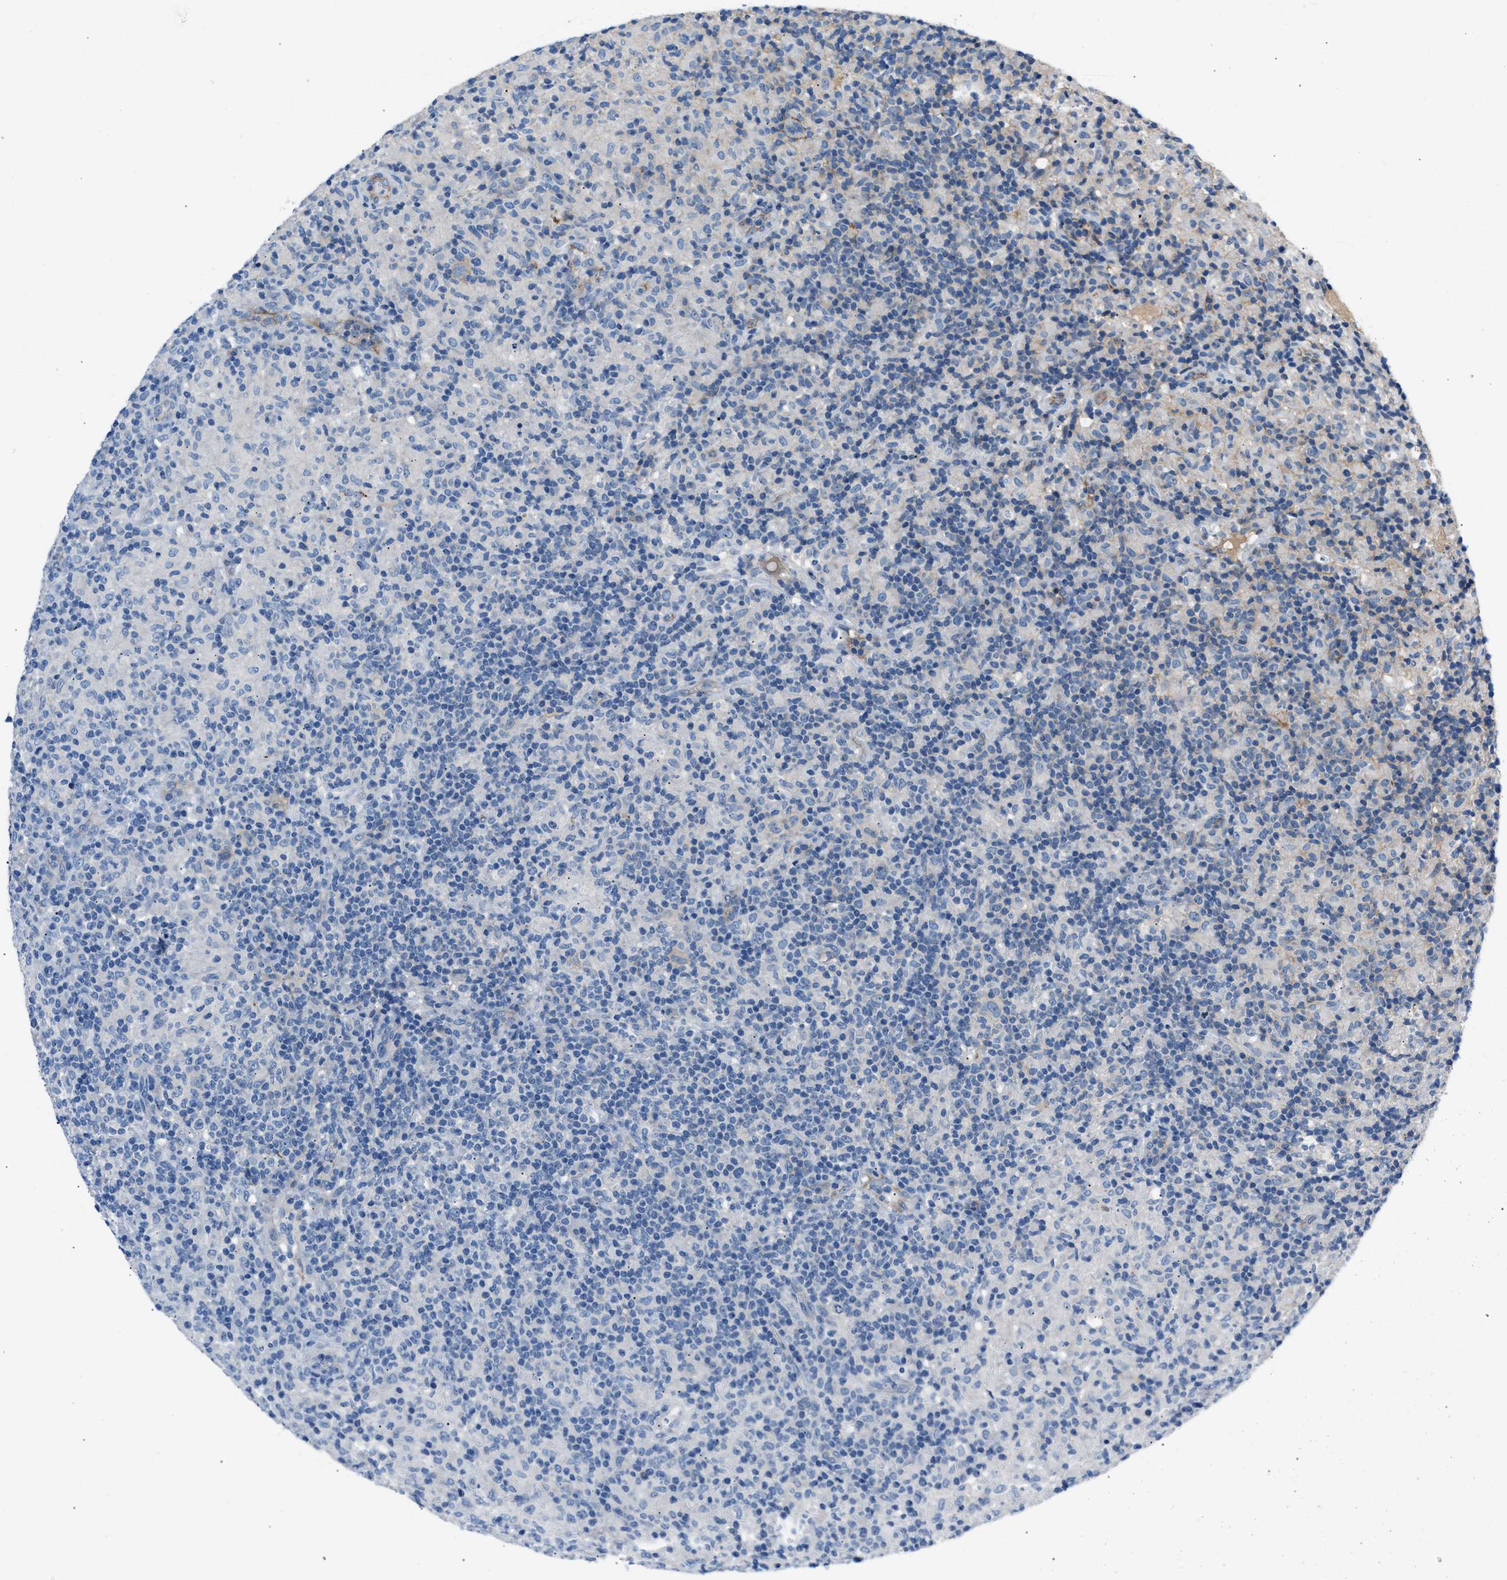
{"staining": {"intensity": "negative", "quantity": "none", "location": "none"}, "tissue": "lymphoma", "cell_type": "Tumor cells", "image_type": "cancer", "snomed": [{"axis": "morphology", "description": "Hodgkin's disease, NOS"}, {"axis": "topography", "description": "Lymph node"}], "caption": "A micrograph of Hodgkin's disease stained for a protein exhibits no brown staining in tumor cells. (DAB (3,3'-diaminobenzidine) immunohistochemistry (IHC) visualized using brightfield microscopy, high magnification).", "gene": "DNAAF5", "patient": {"sex": "male", "age": 70}}